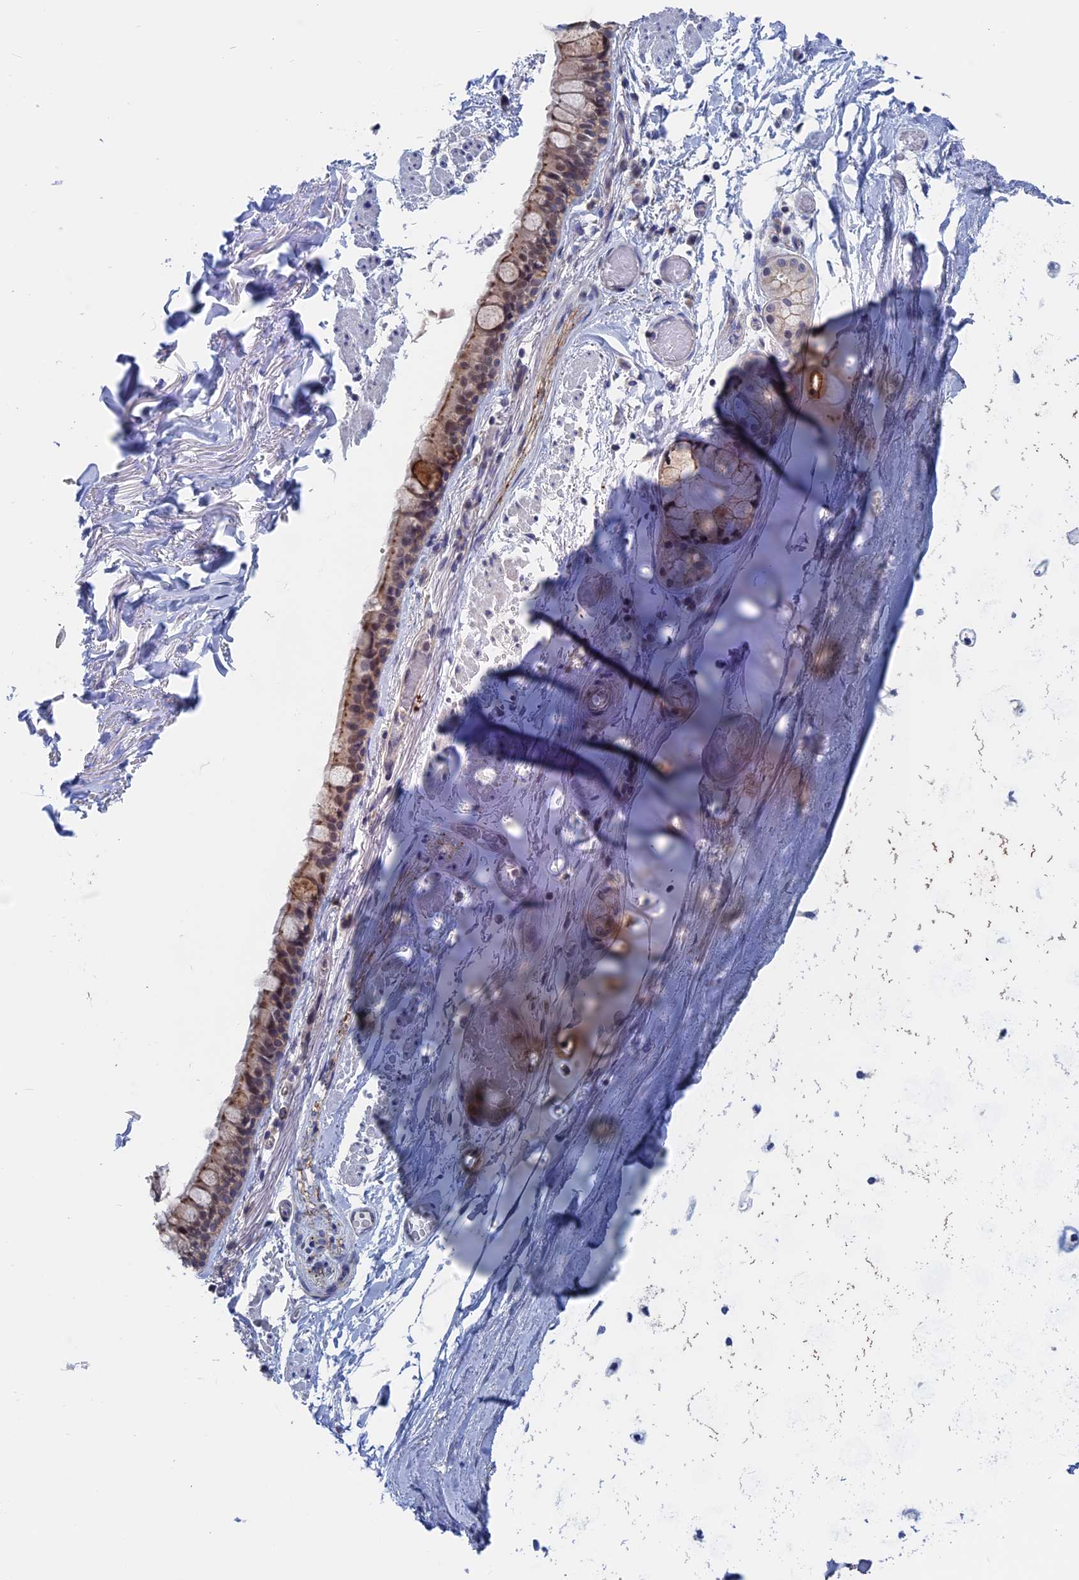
{"staining": {"intensity": "moderate", "quantity": "25%-75%", "location": "cytoplasmic/membranous,nuclear"}, "tissue": "bronchus", "cell_type": "Respiratory epithelial cells", "image_type": "normal", "snomed": [{"axis": "morphology", "description": "Normal tissue, NOS"}, {"axis": "topography", "description": "Cartilage tissue"}], "caption": "An image of human bronchus stained for a protein demonstrates moderate cytoplasmic/membranous,nuclear brown staining in respiratory epithelial cells.", "gene": "MARCHF3", "patient": {"sex": "male", "age": 63}}